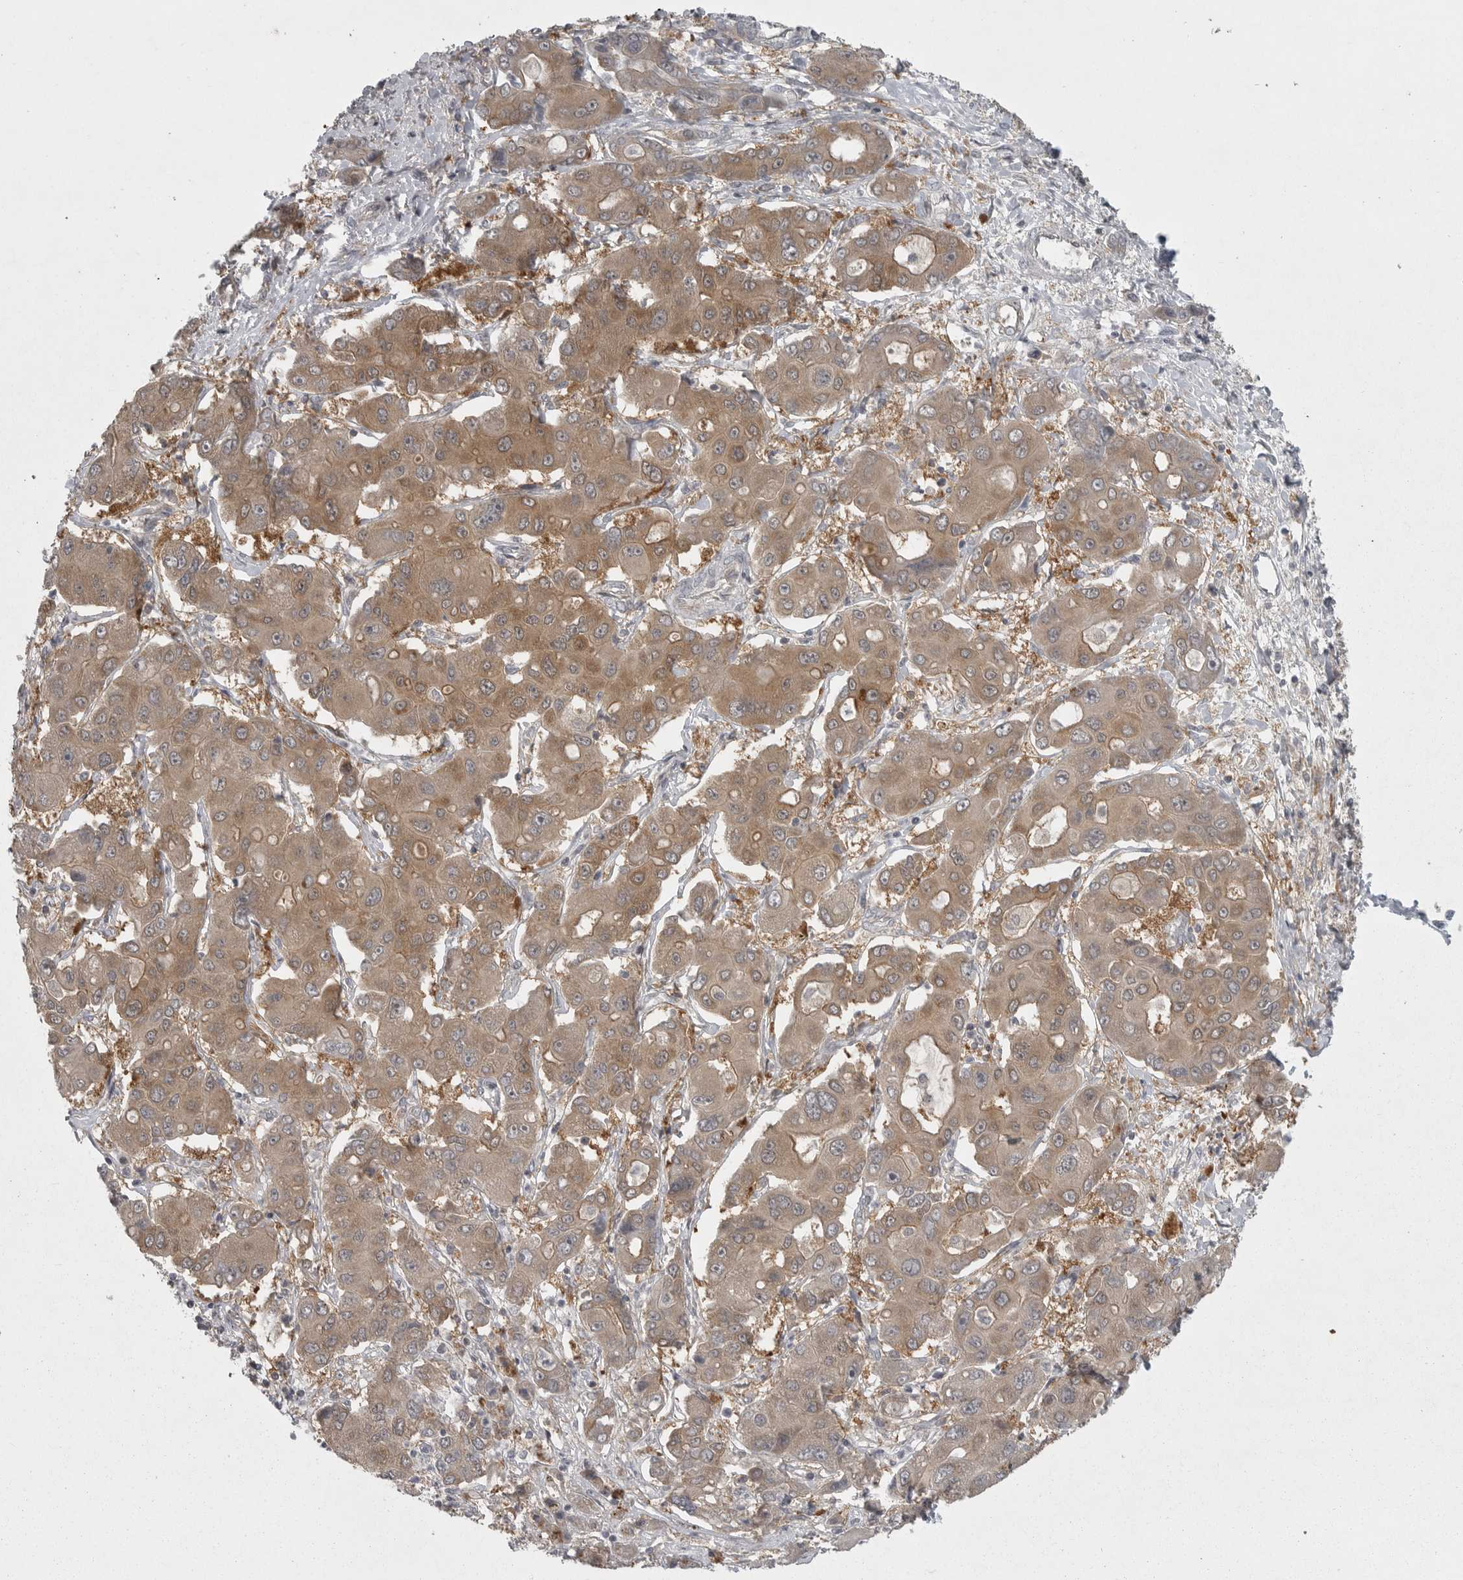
{"staining": {"intensity": "moderate", "quantity": ">75%", "location": "cytoplasmic/membranous"}, "tissue": "liver cancer", "cell_type": "Tumor cells", "image_type": "cancer", "snomed": [{"axis": "morphology", "description": "Cholangiocarcinoma"}, {"axis": "topography", "description": "Liver"}], "caption": "Cholangiocarcinoma (liver) was stained to show a protein in brown. There is medium levels of moderate cytoplasmic/membranous staining in about >75% of tumor cells.", "gene": "PHF13", "patient": {"sex": "male", "age": 67}}